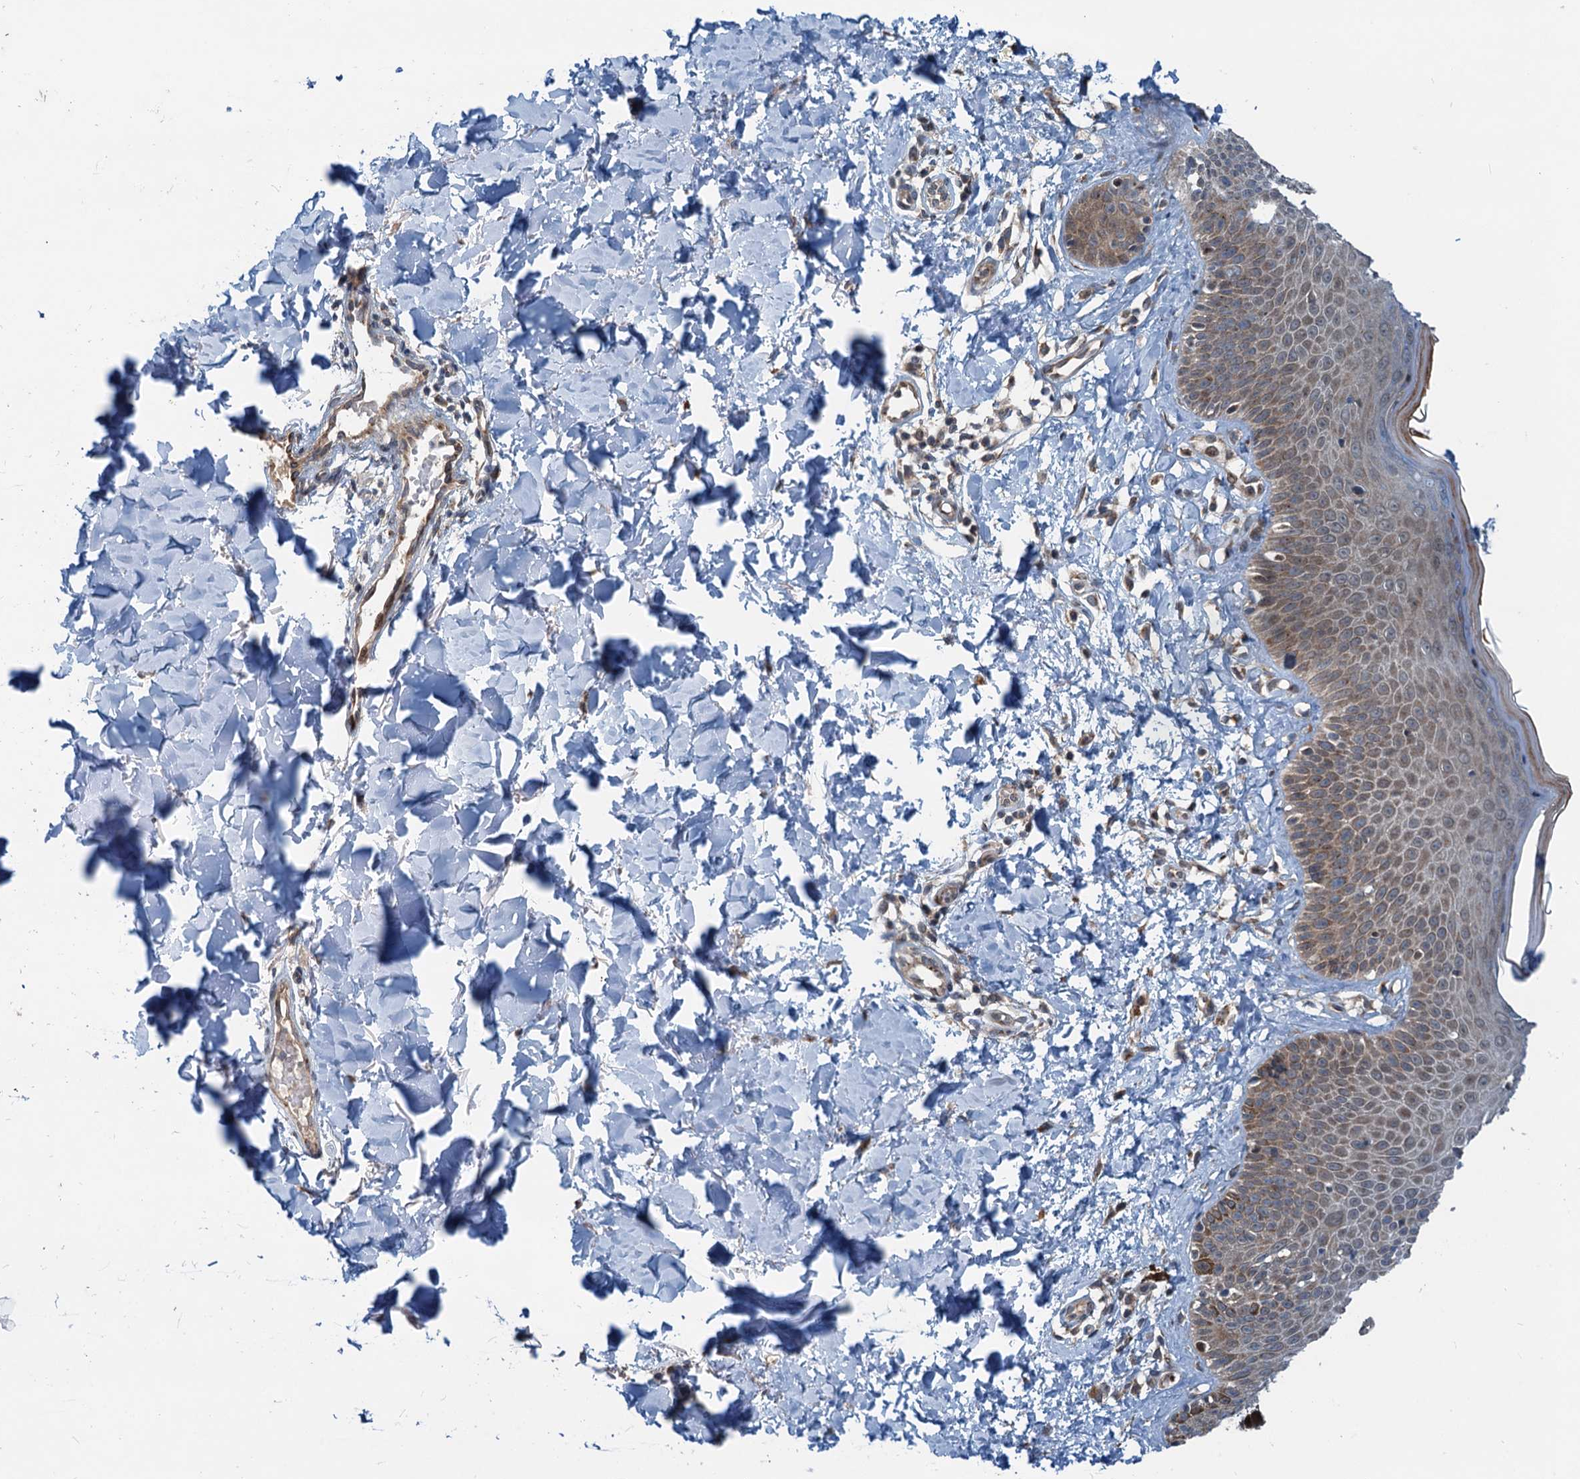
{"staining": {"intensity": "moderate", "quantity": ">75%", "location": "cytoplasmic/membranous,nuclear"}, "tissue": "skin", "cell_type": "Fibroblasts", "image_type": "normal", "snomed": [{"axis": "morphology", "description": "Normal tissue, NOS"}, {"axis": "topography", "description": "Skin"}], "caption": "DAB (3,3'-diaminobenzidine) immunohistochemical staining of unremarkable human skin exhibits moderate cytoplasmic/membranous,nuclear protein positivity in approximately >75% of fibroblasts.", "gene": "DYNC2I2", "patient": {"sex": "male", "age": 52}}